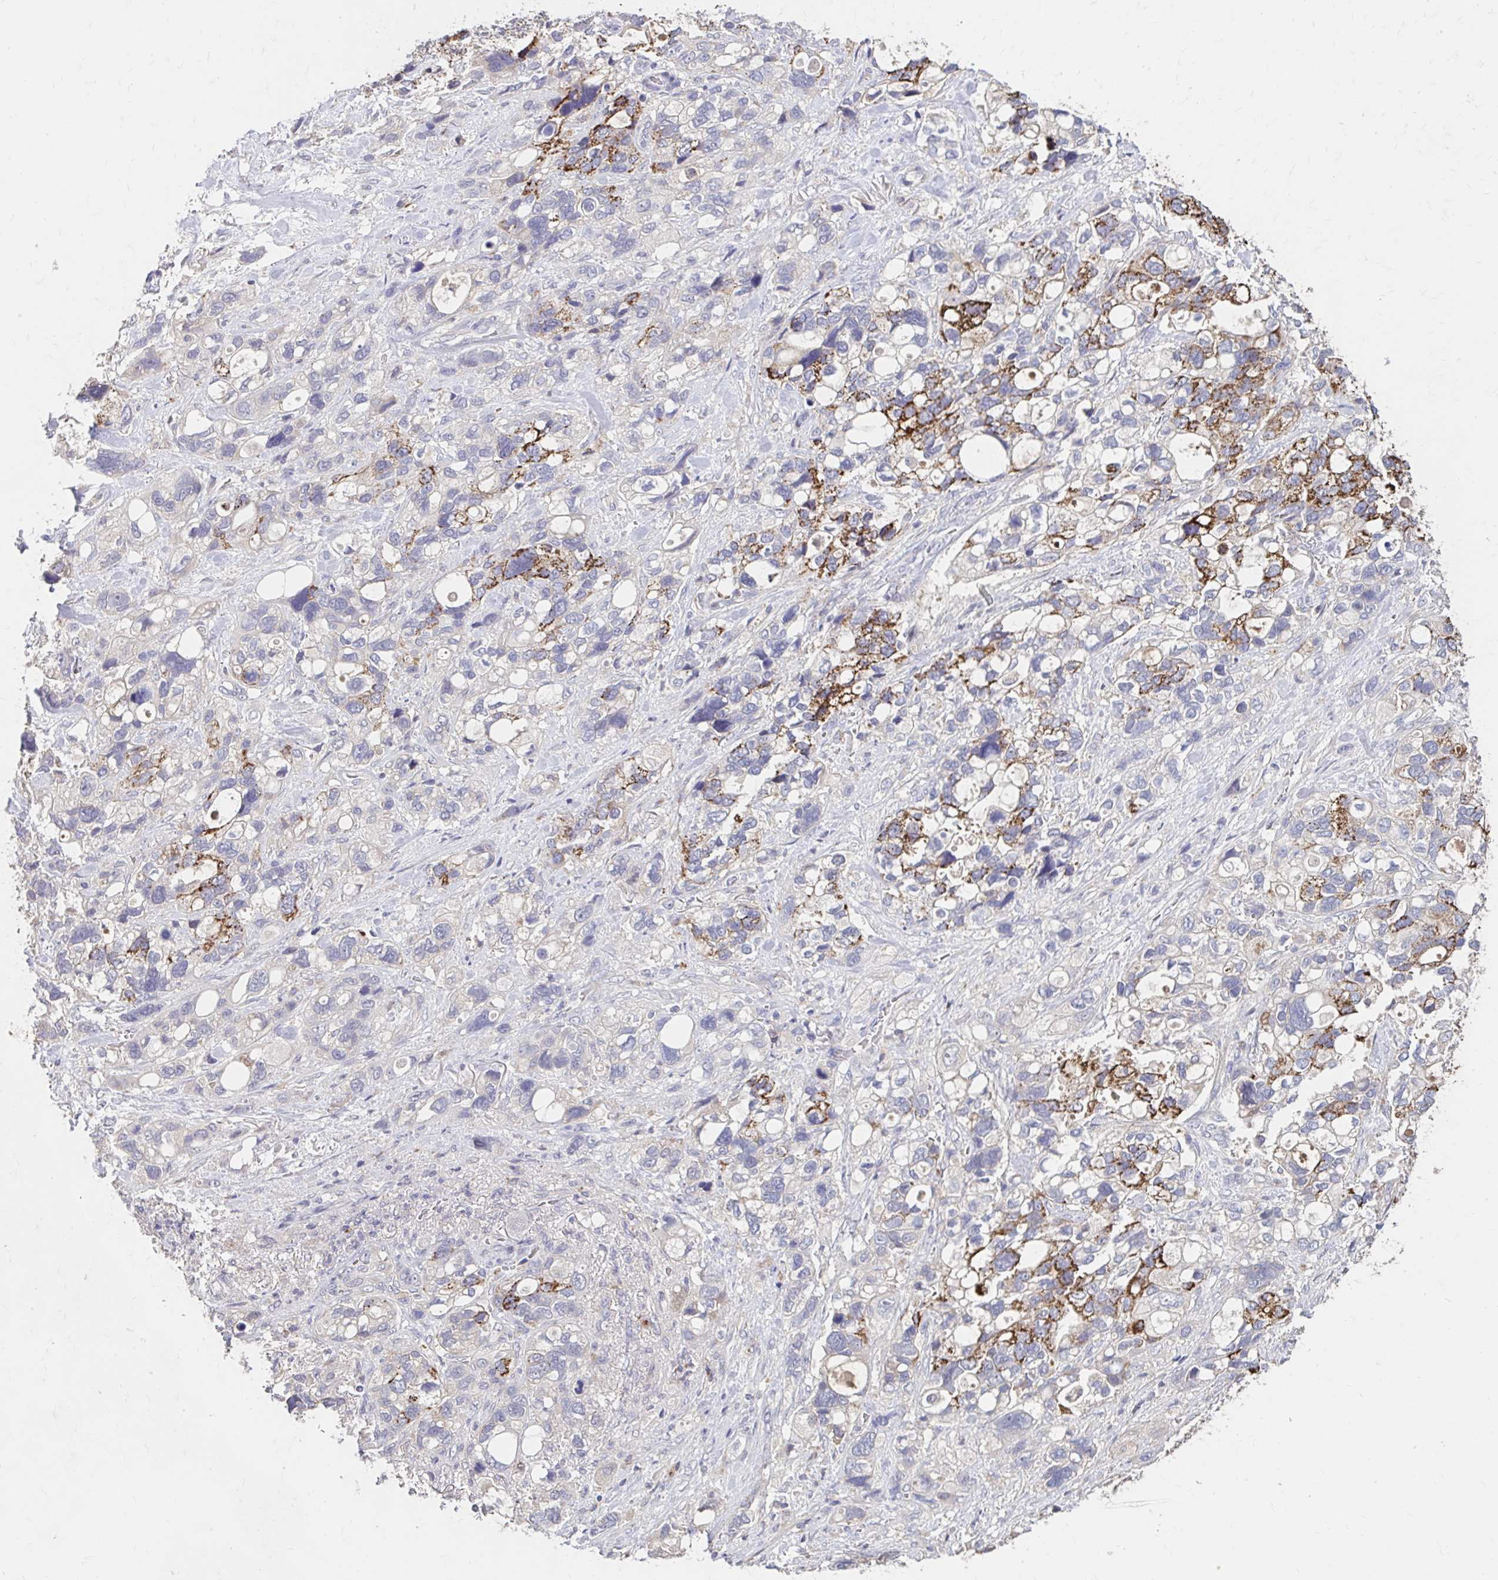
{"staining": {"intensity": "strong", "quantity": "25%-75%", "location": "cytoplasmic/membranous"}, "tissue": "stomach cancer", "cell_type": "Tumor cells", "image_type": "cancer", "snomed": [{"axis": "morphology", "description": "Adenocarcinoma, NOS"}, {"axis": "topography", "description": "Stomach, upper"}], "caption": "High-magnification brightfield microscopy of stomach cancer (adenocarcinoma) stained with DAB (brown) and counterstained with hematoxylin (blue). tumor cells exhibit strong cytoplasmic/membranous expression is identified in approximately25%-75% of cells.", "gene": "HMGCS2", "patient": {"sex": "female", "age": 81}}